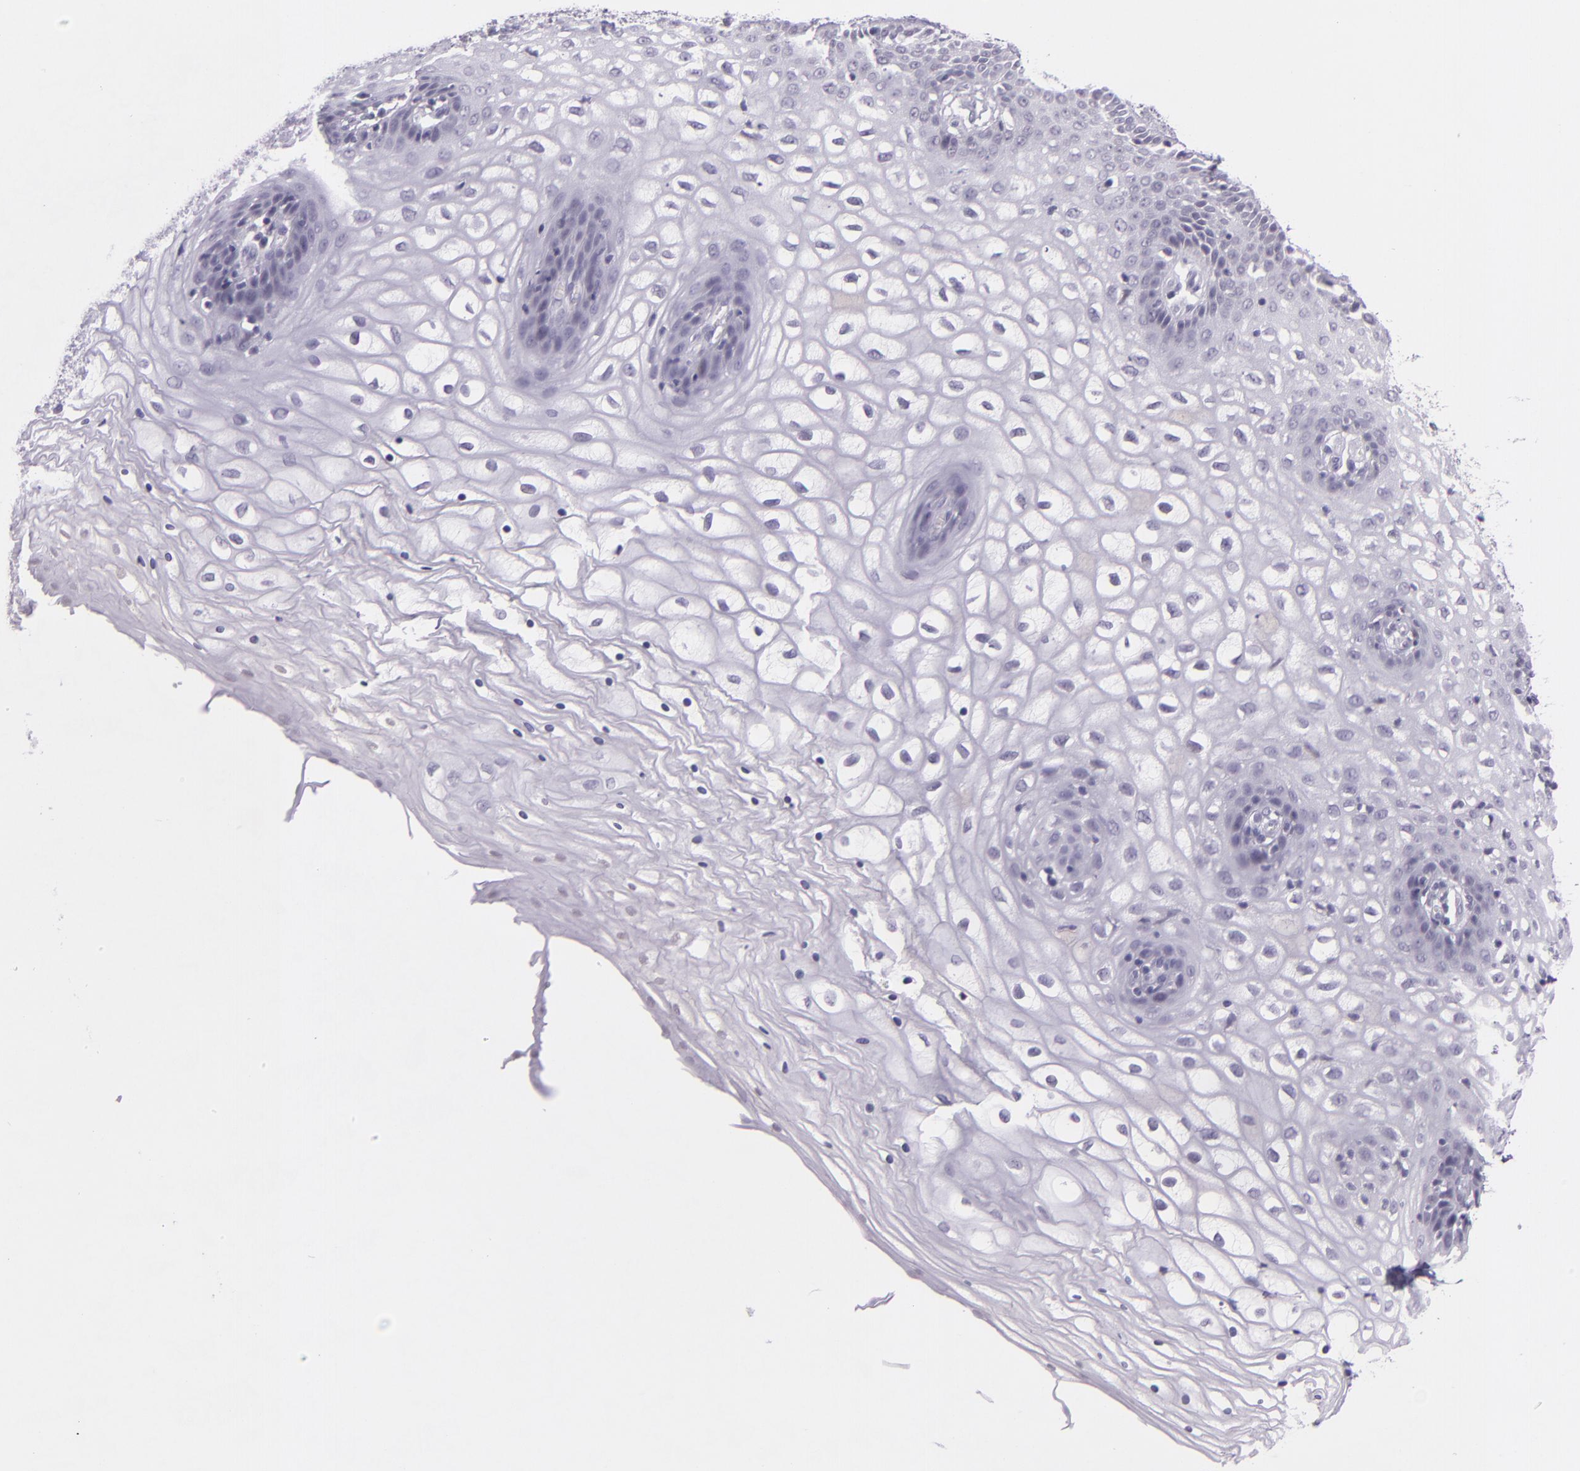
{"staining": {"intensity": "negative", "quantity": "none", "location": "none"}, "tissue": "vagina", "cell_type": "Squamous epithelial cells", "image_type": "normal", "snomed": [{"axis": "morphology", "description": "Normal tissue, NOS"}, {"axis": "topography", "description": "Vagina"}], "caption": "This is a photomicrograph of immunohistochemistry (IHC) staining of normal vagina, which shows no staining in squamous epithelial cells. The staining is performed using DAB (3,3'-diaminobenzidine) brown chromogen with nuclei counter-stained in using hematoxylin.", "gene": "CHEK2", "patient": {"sex": "female", "age": 34}}